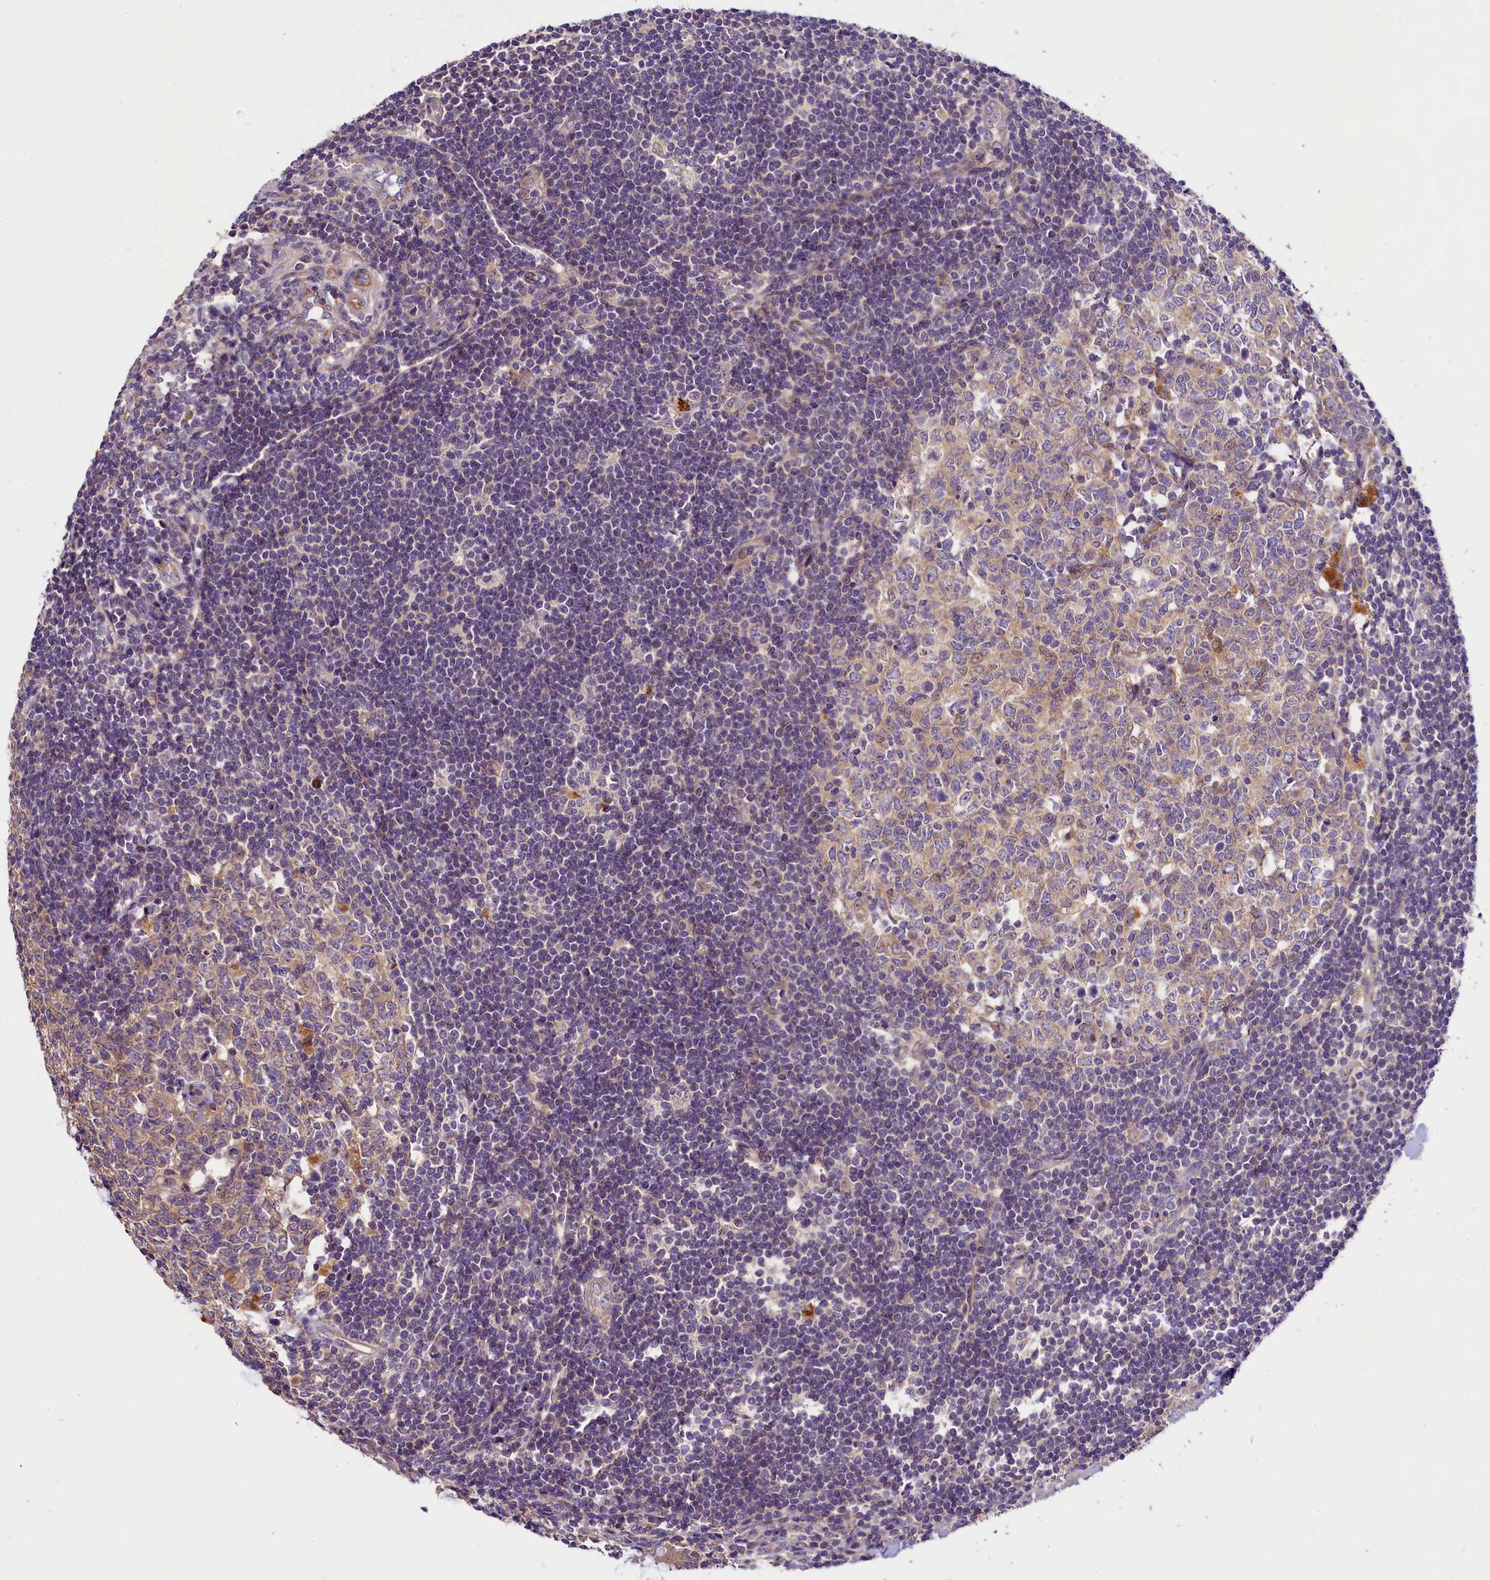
{"staining": {"intensity": "moderate", "quantity": ">75%", "location": "cytoplasmic/membranous"}, "tissue": "appendix", "cell_type": "Glandular cells", "image_type": "normal", "snomed": [{"axis": "morphology", "description": "Normal tissue, NOS"}, {"axis": "topography", "description": "Appendix"}], "caption": "Immunohistochemistry photomicrograph of normal appendix stained for a protein (brown), which displays medium levels of moderate cytoplasmic/membranous expression in approximately >75% of glandular cells.", "gene": "UBXN6", "patient": {"sex": "female", "age": 54}}